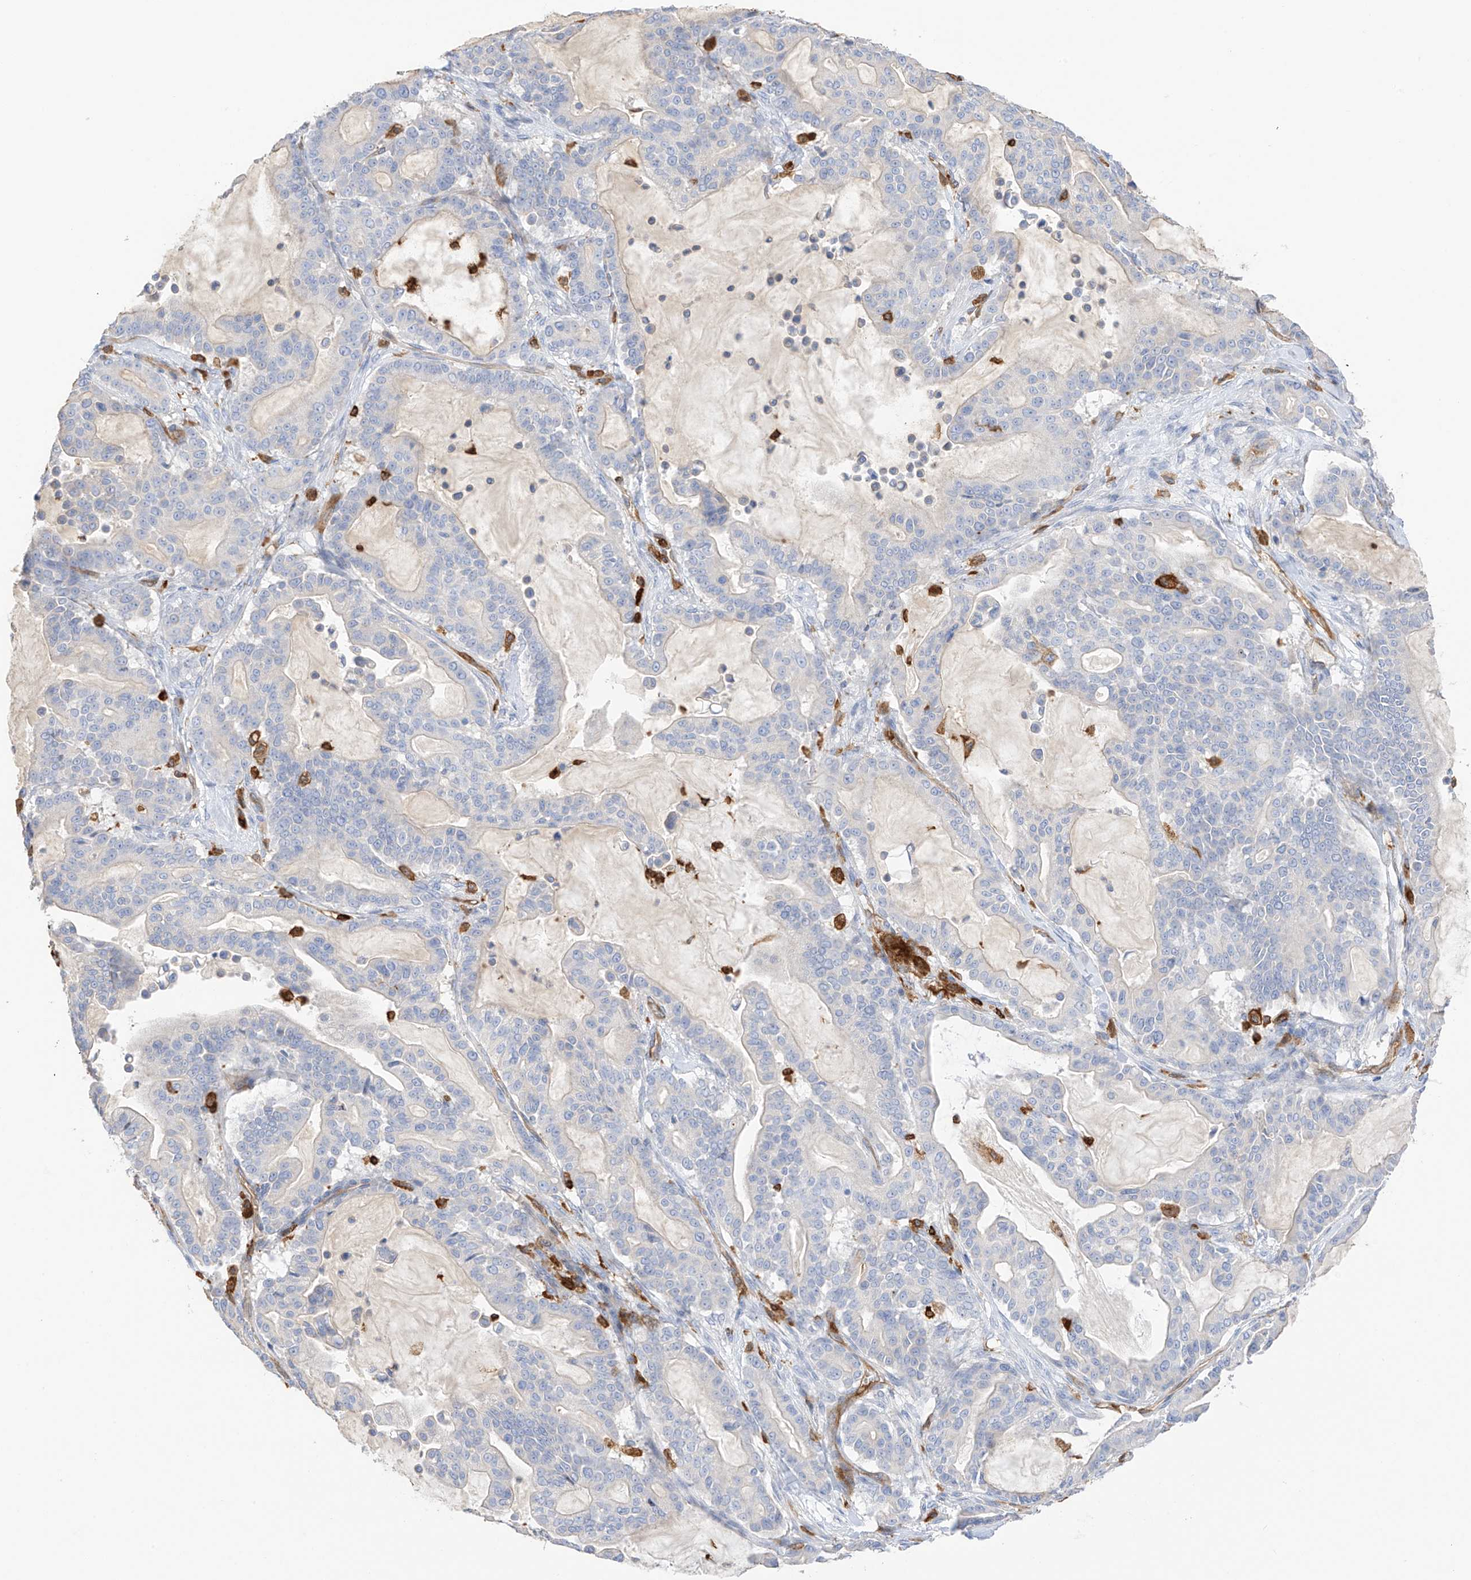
{"staining": {"intensity": "negative", "quantity": "none", "location": "none"}, "tissue": "pancreatic cancer", "cell_type": "Tumor cells", "image_type": "cancer", "snomed": [{"axis": "morphology", "description": "Adenocarcinoma, NOS"}, {"axis": "topography", "description": "Pancreas"}], "caption": "DAB (3,3'-diaminobenzidine) immunohistochemical staining of human adenocarcinoma (pancreatic) reveals no significant staining in tumor cells. (Brightfield microscopy of DAB (3,3'-diaminobenzidine) immunohistochemistry at high magnification).", "gene": "ARHGAP25", "patient": {"sex": "male", "age": 63}}